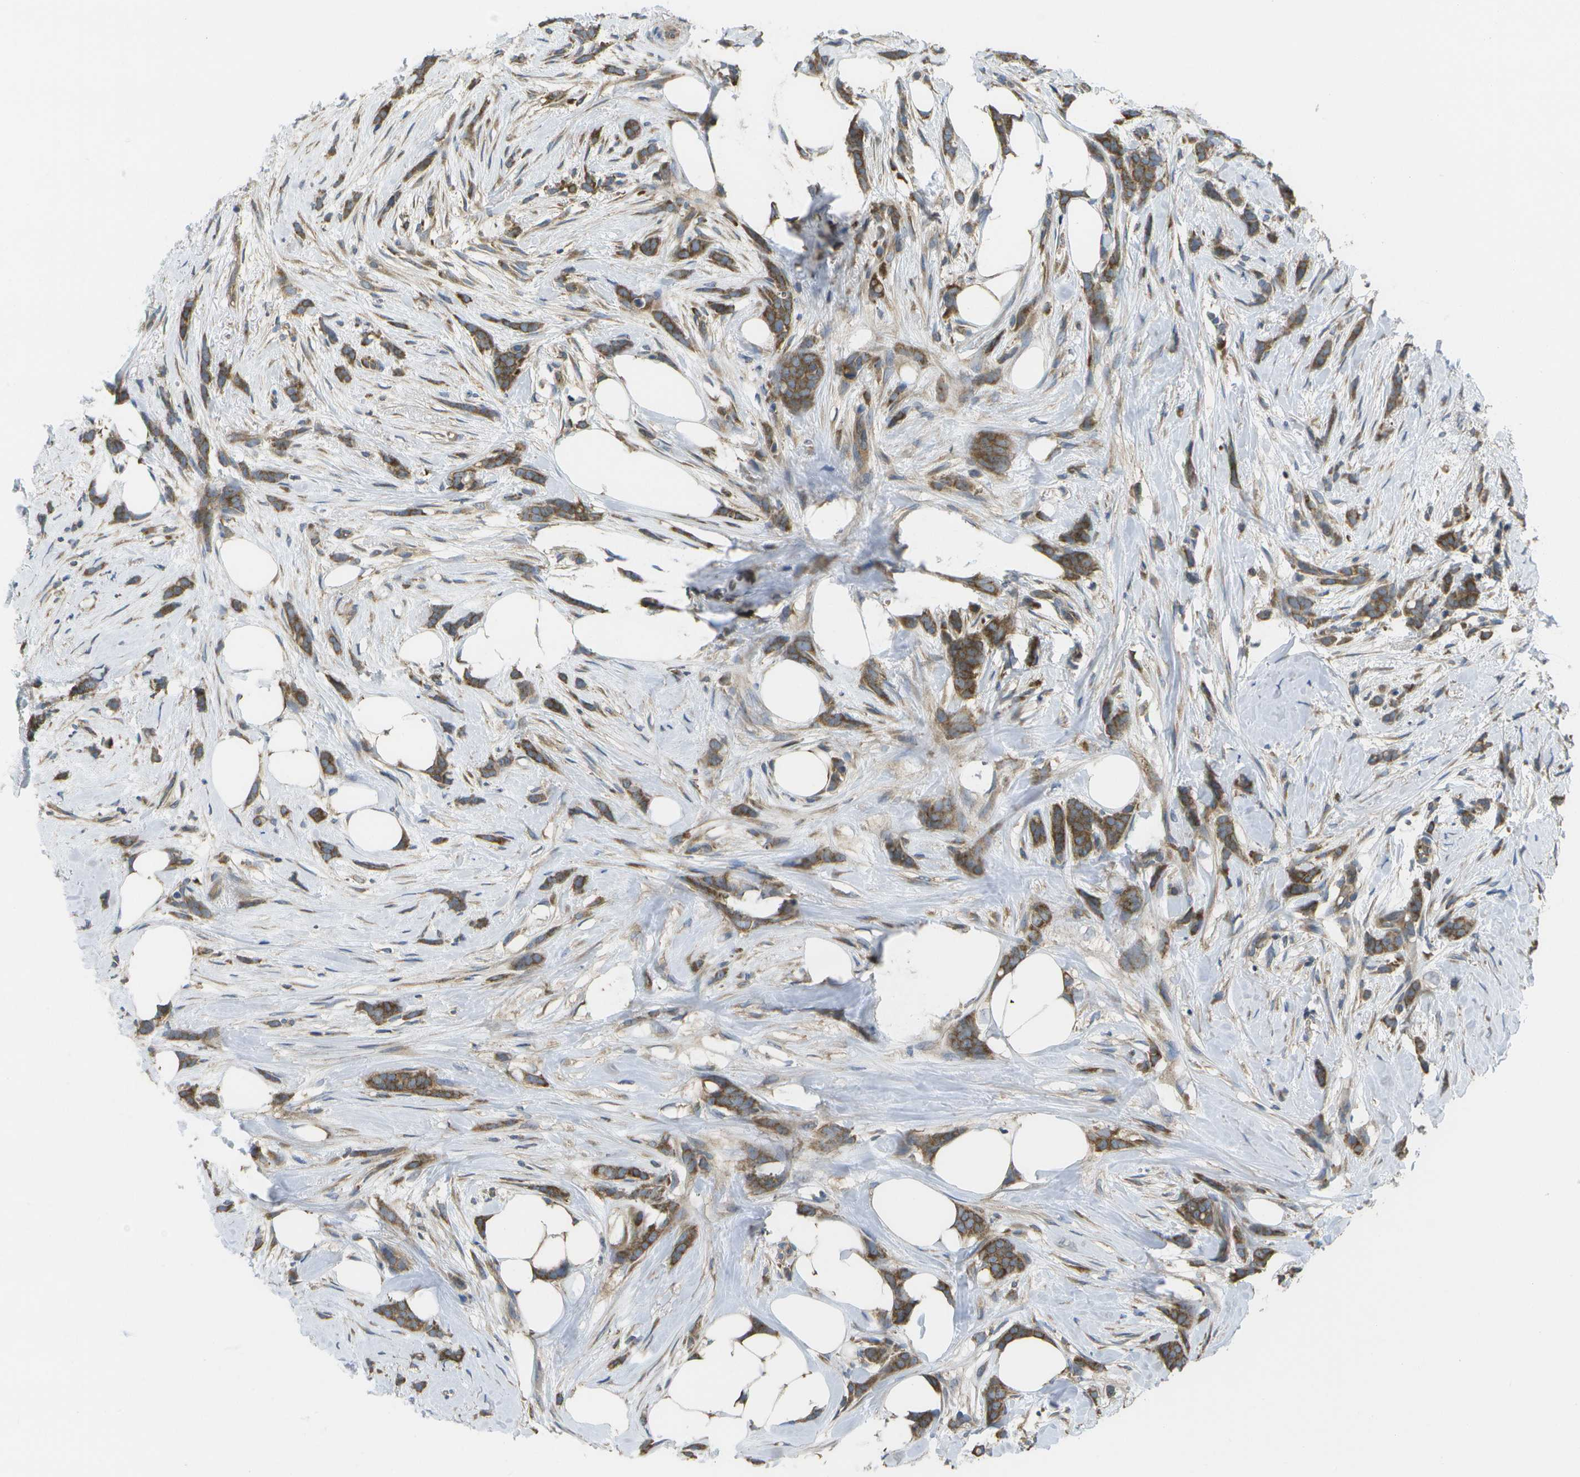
{"staining": {"intensity": "strong", "quantity": ">75%", "location": "cytoplasmic/membranous"}, "tissue": "breast cancer", "cell_type": "Tumor cells", "image_type": "cancer", "snomed": [{"axis": "morphology", "description": "Lobular carcinoma, in situ"}, {"axis": "morphology", "description": "Lobular carcinoma"}, {"axis": "topography", "description": "Breast"}], "caption": "Breast cancer tissue displays strong cytoplasmic/membranous expression in about >75% of tumor cells", "gene": "DPM3", "patient": {"sex": "female", "age": 41}}